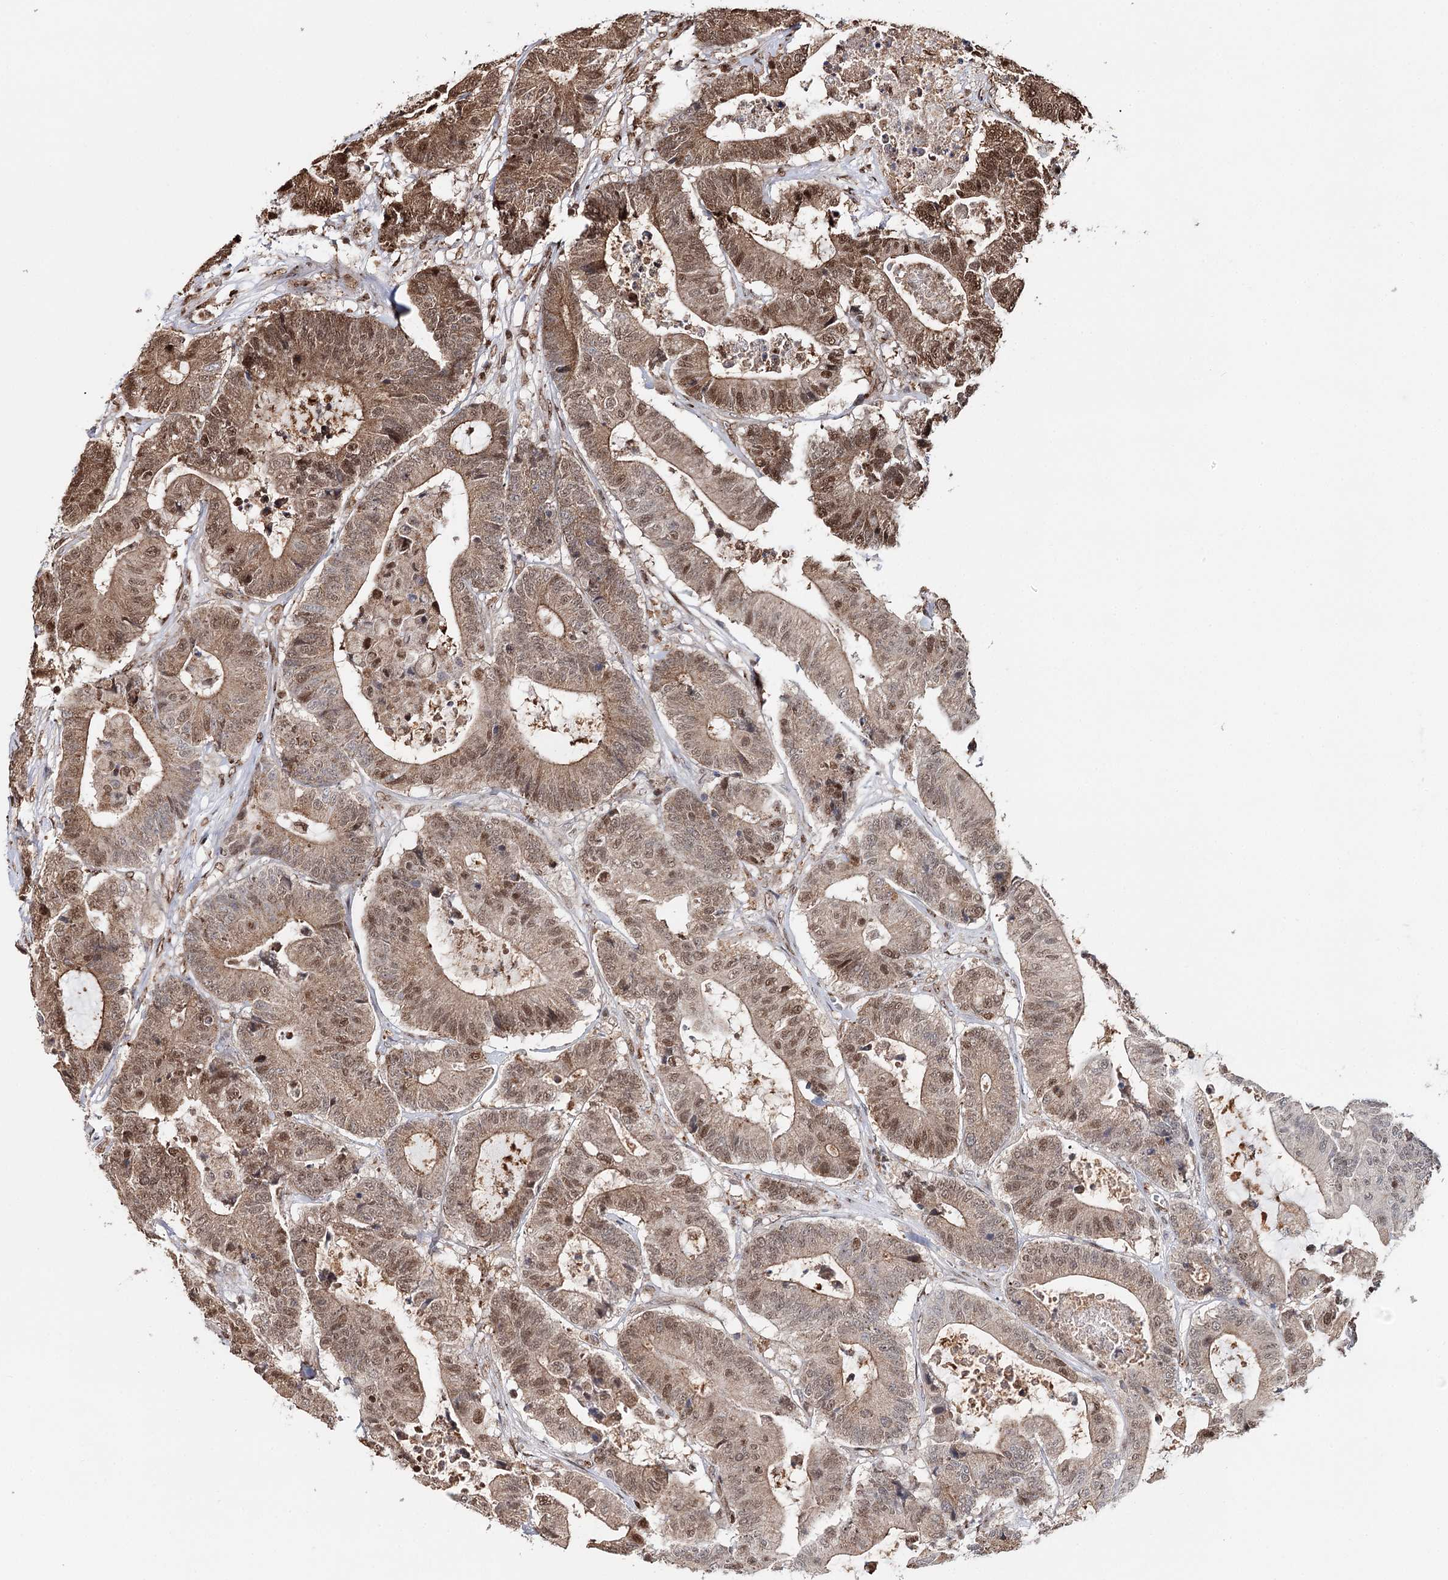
{"staining": {"intensity": "moderate", "quantity": ">75%", "location": "cytoplasmic/membranous,nuclear"}, "tissue": "colorectal cancer", "cell_type": "Tumor cells", "image_type": "cancer", "snomed": [{"axis": "morphology", "description": "Adenocarcinoma, NOS"}, {"axis": "topography", "description": "Colon"}], "caption": "A medium amount of moderate cytoplasmic/membranous and nuclear positivity is identified in about >75% of tumor cells in colorectal cancer tissue.", "gene": "RPS27A", "patient": {"sex": "female", "age": 84}}